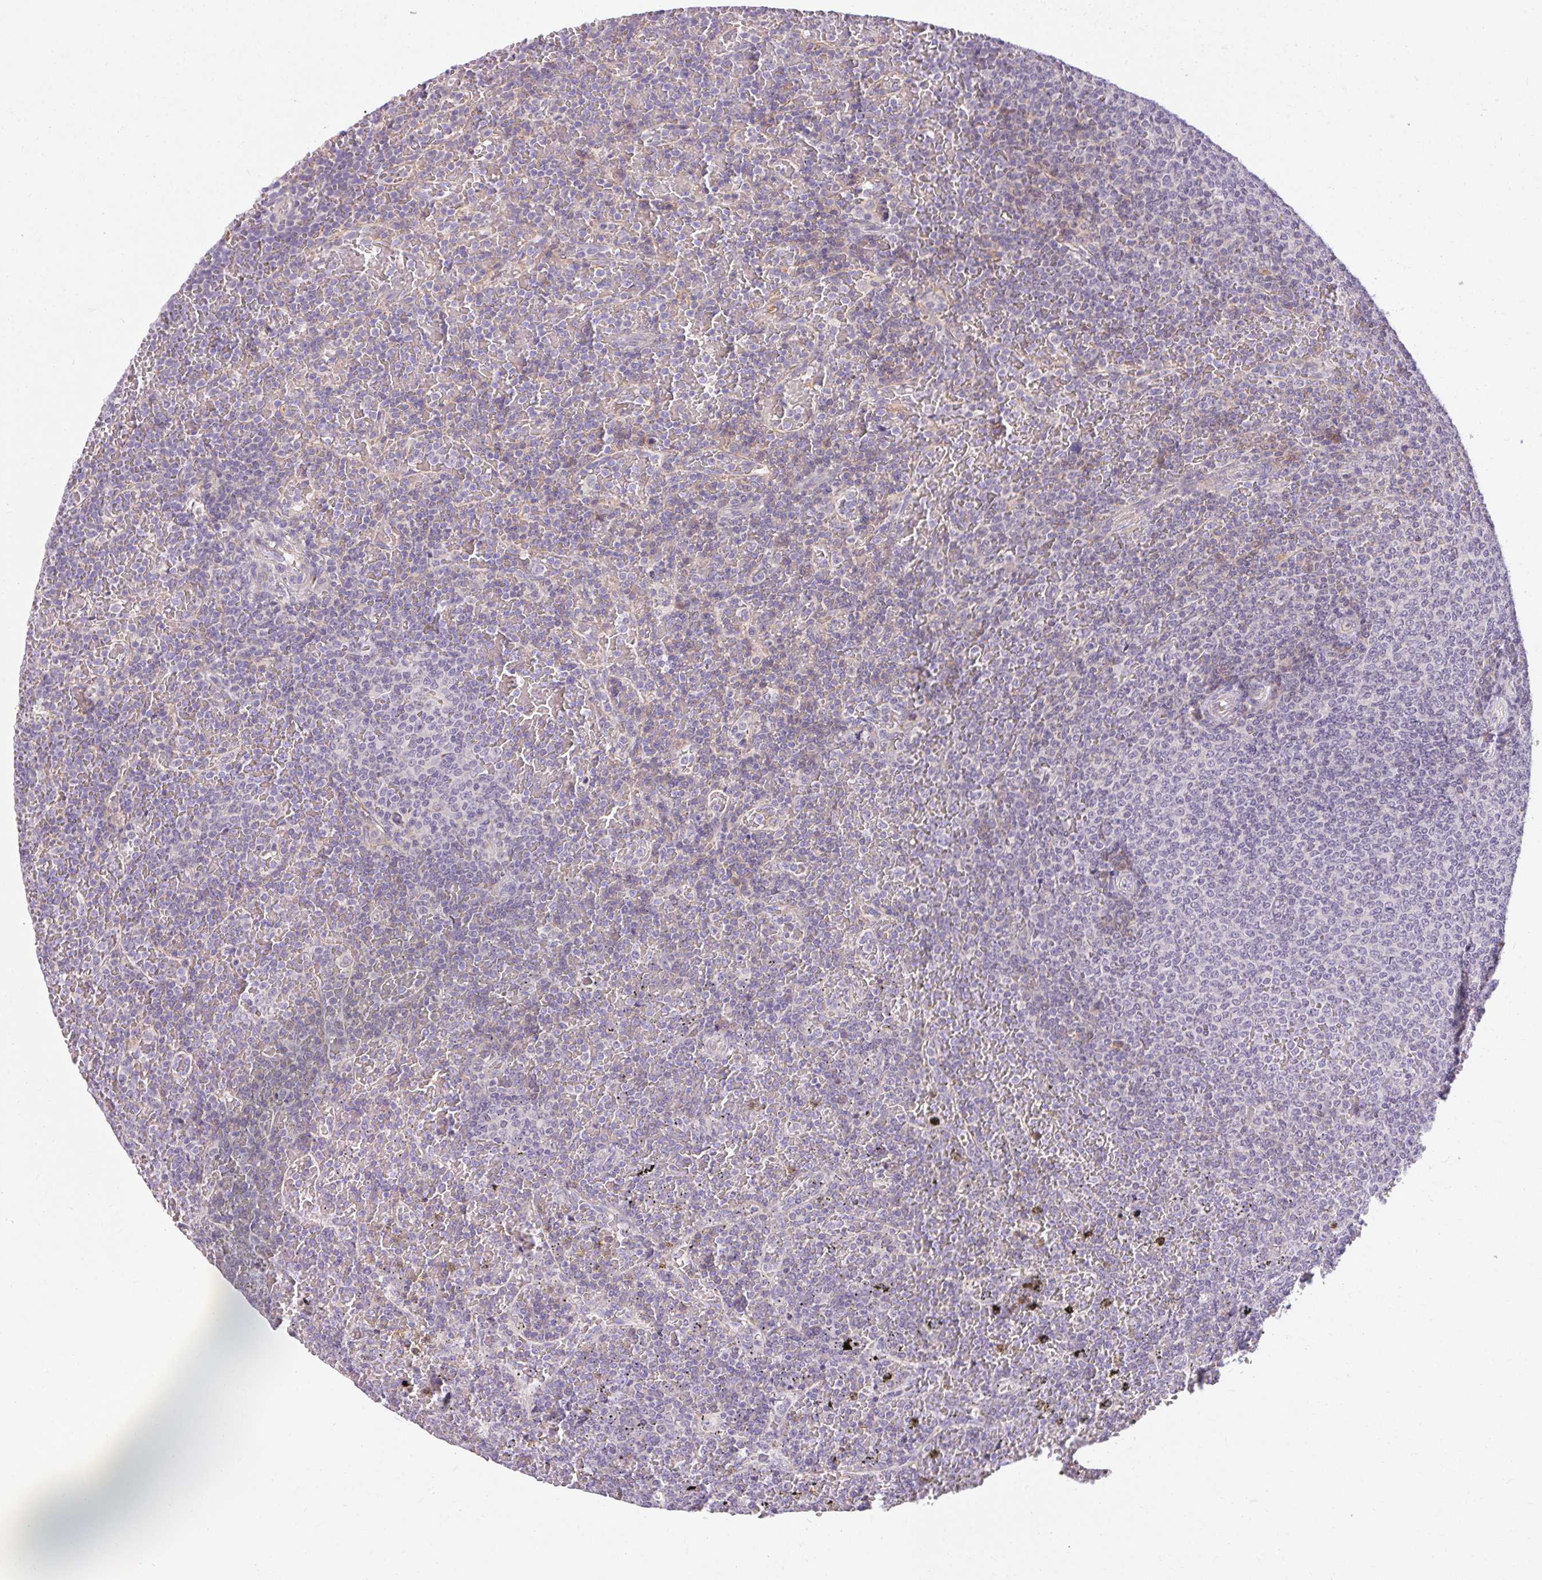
{"staining": {"intensity": "negative", "quantity": "none", "location": "none"}, "tissue": "lymphoma", "cell_type": "Tumor cells", "image_type": "cancer", "snomed": [{"axis": "morphology", "description": "Malignant lymphoma, non-Hodgkin's type, Low grade"}, {"axis": "topography", "description": "Spleen"}], "caption": "Immunohistochemical staining of human malignant lymphoma, non-Hodgkin's type (low-grade) shows no significant staining in tumor cells.", "gene": "TMEM52B", "patient": {"sex": "female", "age": 77}}